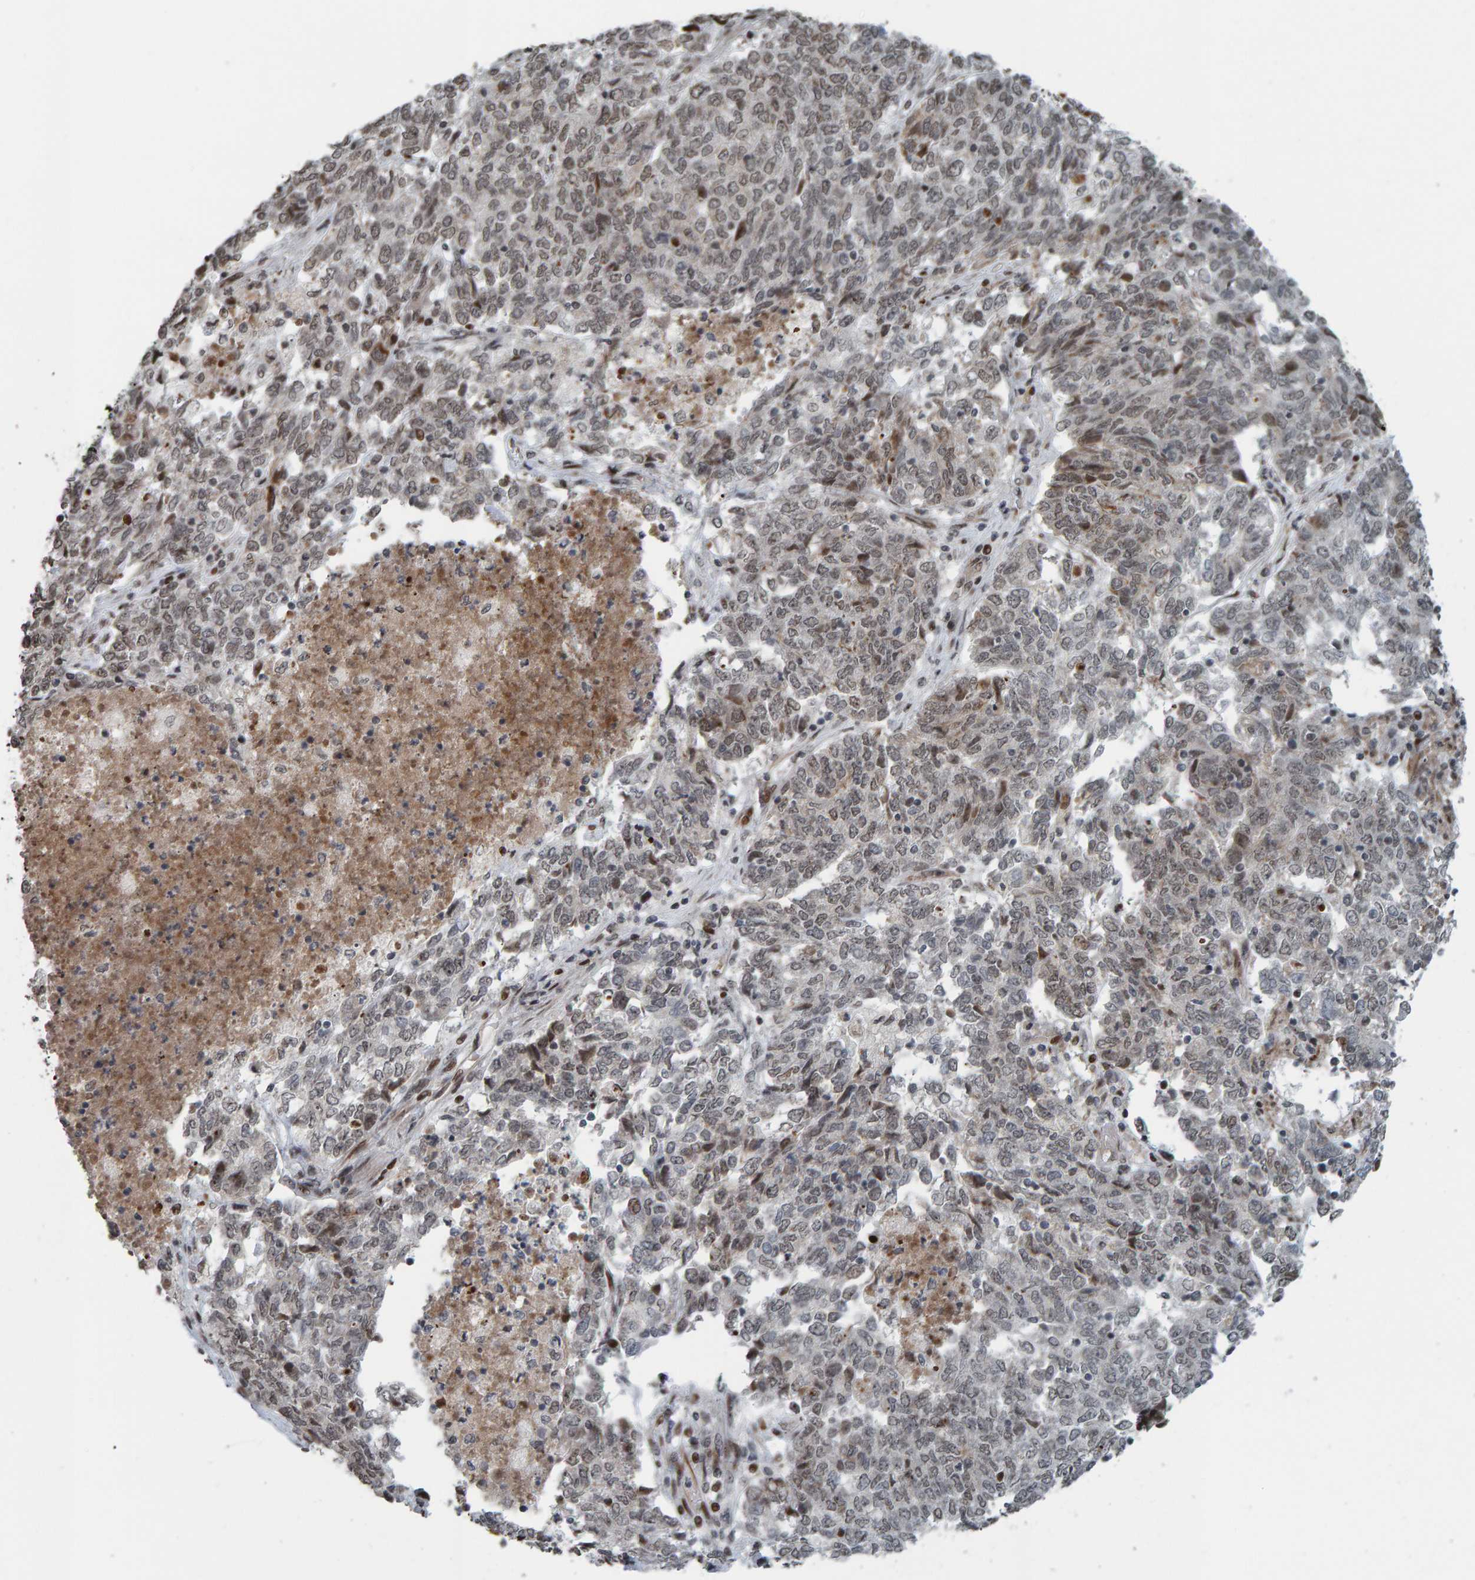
{"staining": {"intensity": "weak", "quantity": "25%-75%", "location": "nuclear"}, "tissue": "endometrial cancer", "cell_type": "Tumor cells", "image_type": "cancer", "snomed": [{"axis": "morphology", "description": "Adenocarcinoma, NOS"}, {"axis": "topography", "description": "Endometrium"}], "caption": "A brown stain shows weak nuclear expression of a protein in human adenocarcinoma (endometrial) tumor cells.", "gene": "ZNF366", "patient": {"sex": "female", "age": 80}}